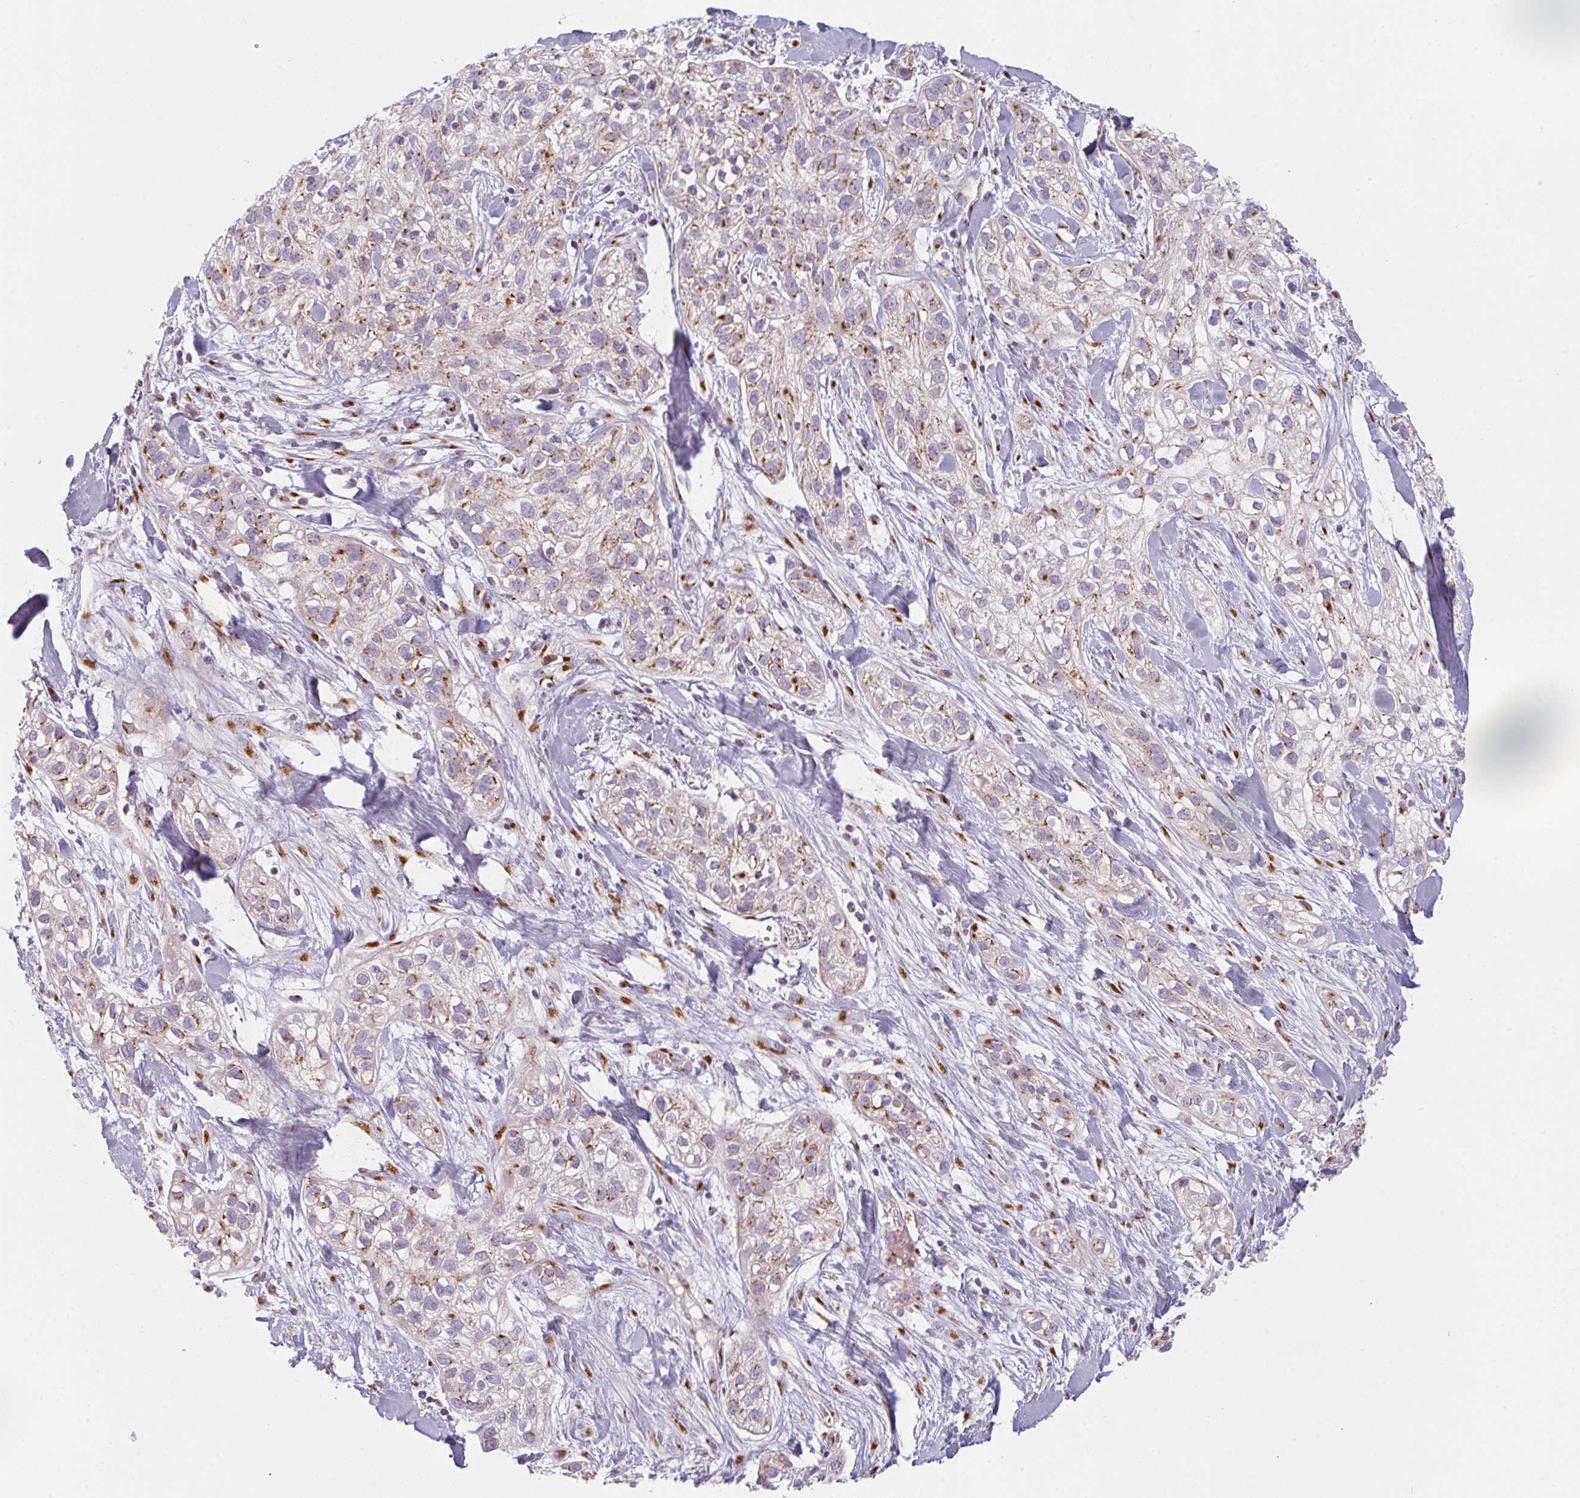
{"staining": {"intensity": "moderate", "quantity": ">75%", "location": "cytoplasmic/membranous"}, "tissue": "skin cancer", "cell_type": "Tumor cells", "image_type": "cancer", "snomed": [{"axis": "morphology", "description": "Squamous cell carcinoma, NOS"}, {"axis": "topography", "description": "Skin"}], "caption": "IHC staining of skin cancer (squamous cell carcinoma), which displays medium levels of moderate cytoplasmic/membranous expression in approximately >75% of tumor cells indicating moderate cytoplasmic/membranous protein expression. The staining was performed using DAB (3,3'-diaminobenzidine) (brown) for protein detection and nuclei were counterstained in hematoxylin (blue).", "gene": "GVQW3", "patient": {"sex": "male", "age": 82}}